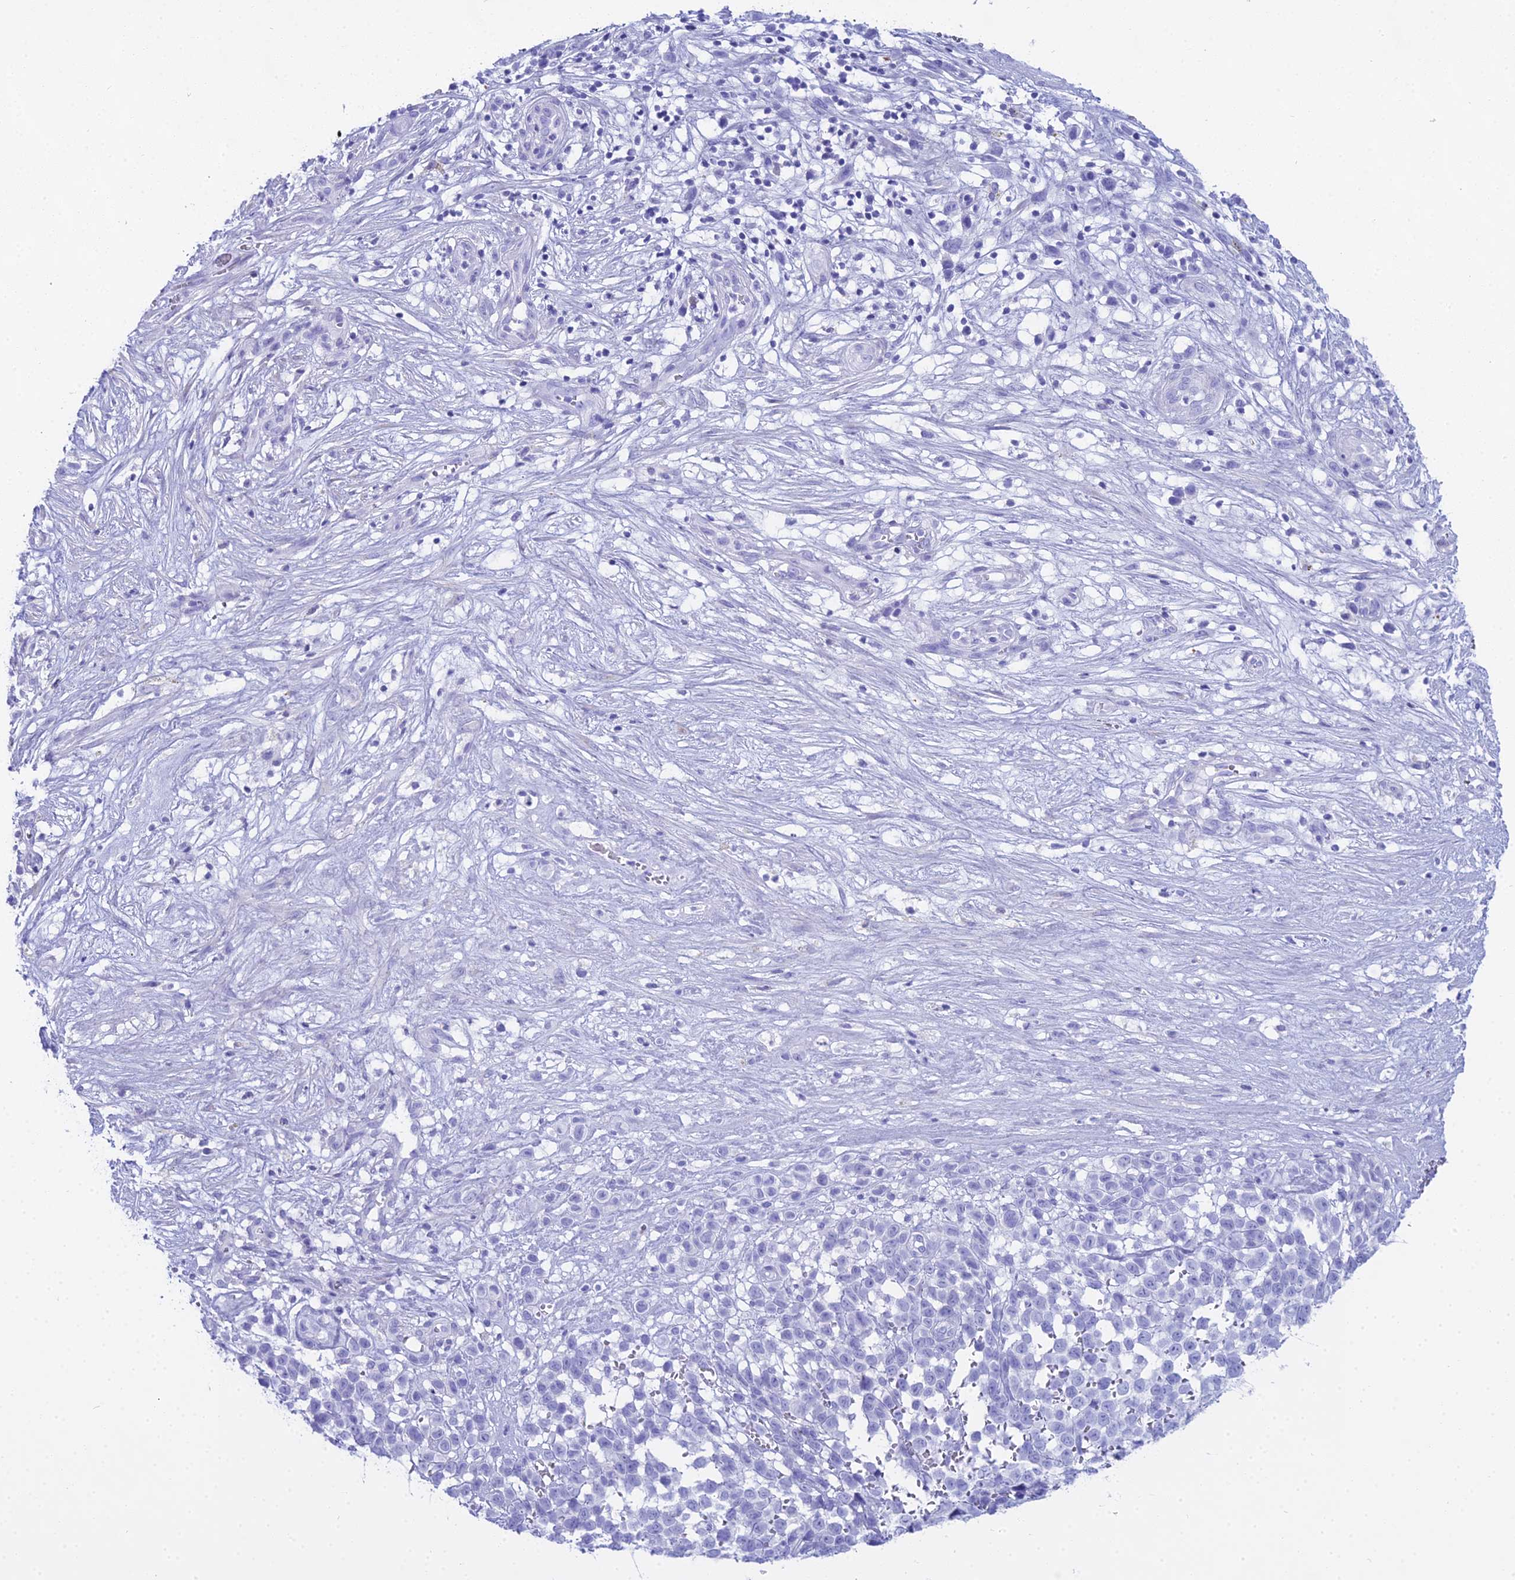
{"staining": {"intensity": "negative", "quantity": "none", "location": "none"}, "tissue": "melanoma", "cell_type": "Tumor cells", "image_type": "cancer", "snomed": [{"axis": "morphology", "description": "Malignant melanoma, NOS"}, {"axis": "topography", "description": "Nose, NOS"}], "caption": "Tumor cells are negative for brown protein staining in melanoma.", "gene": "CGB2", "patient": {"sex": "female", "age": 48}}